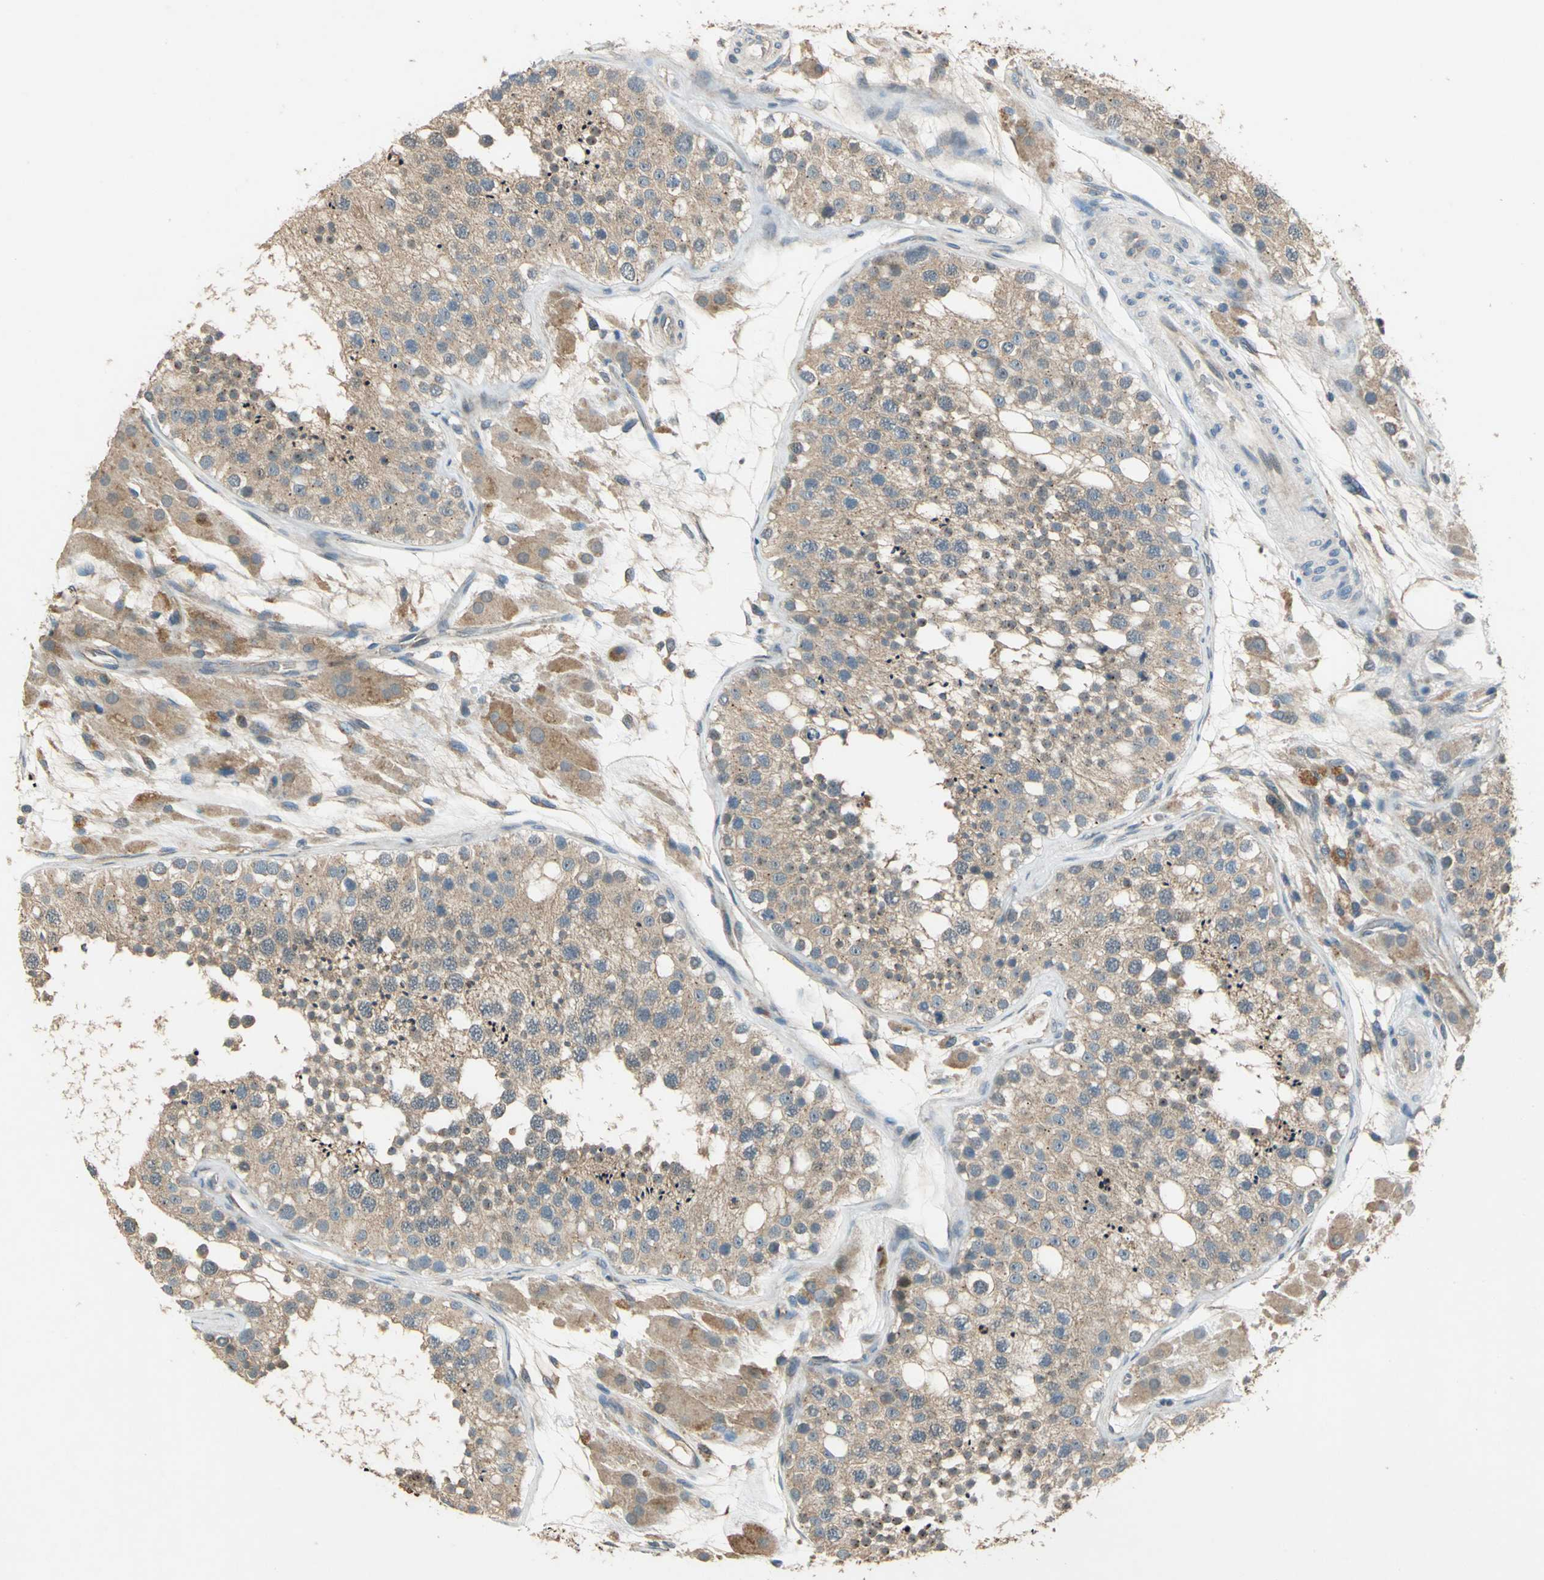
{"staining": {"intensity": "weak", "quantity": ">75%", "location": "cytoplasmic/membranous"}, "tissue": "testis", "cell_type": "Cells in seminiferous ducts", "image_type": "normal", "snomed": [{"axis": "morphology", "description": "Normal tissue, NOS"}, {"axis": "topography", "description": "Testis"}], "caption": "Testis stained with DAB (3,3'-diaminobenzidine) immunohistochemistry displays low levels of weak cytoplasmic/membranous staining in approximately >75% of cells in seminiferous ducts.", "gene": "EMCN", "patient": {"sex": "male", "age": 26}}